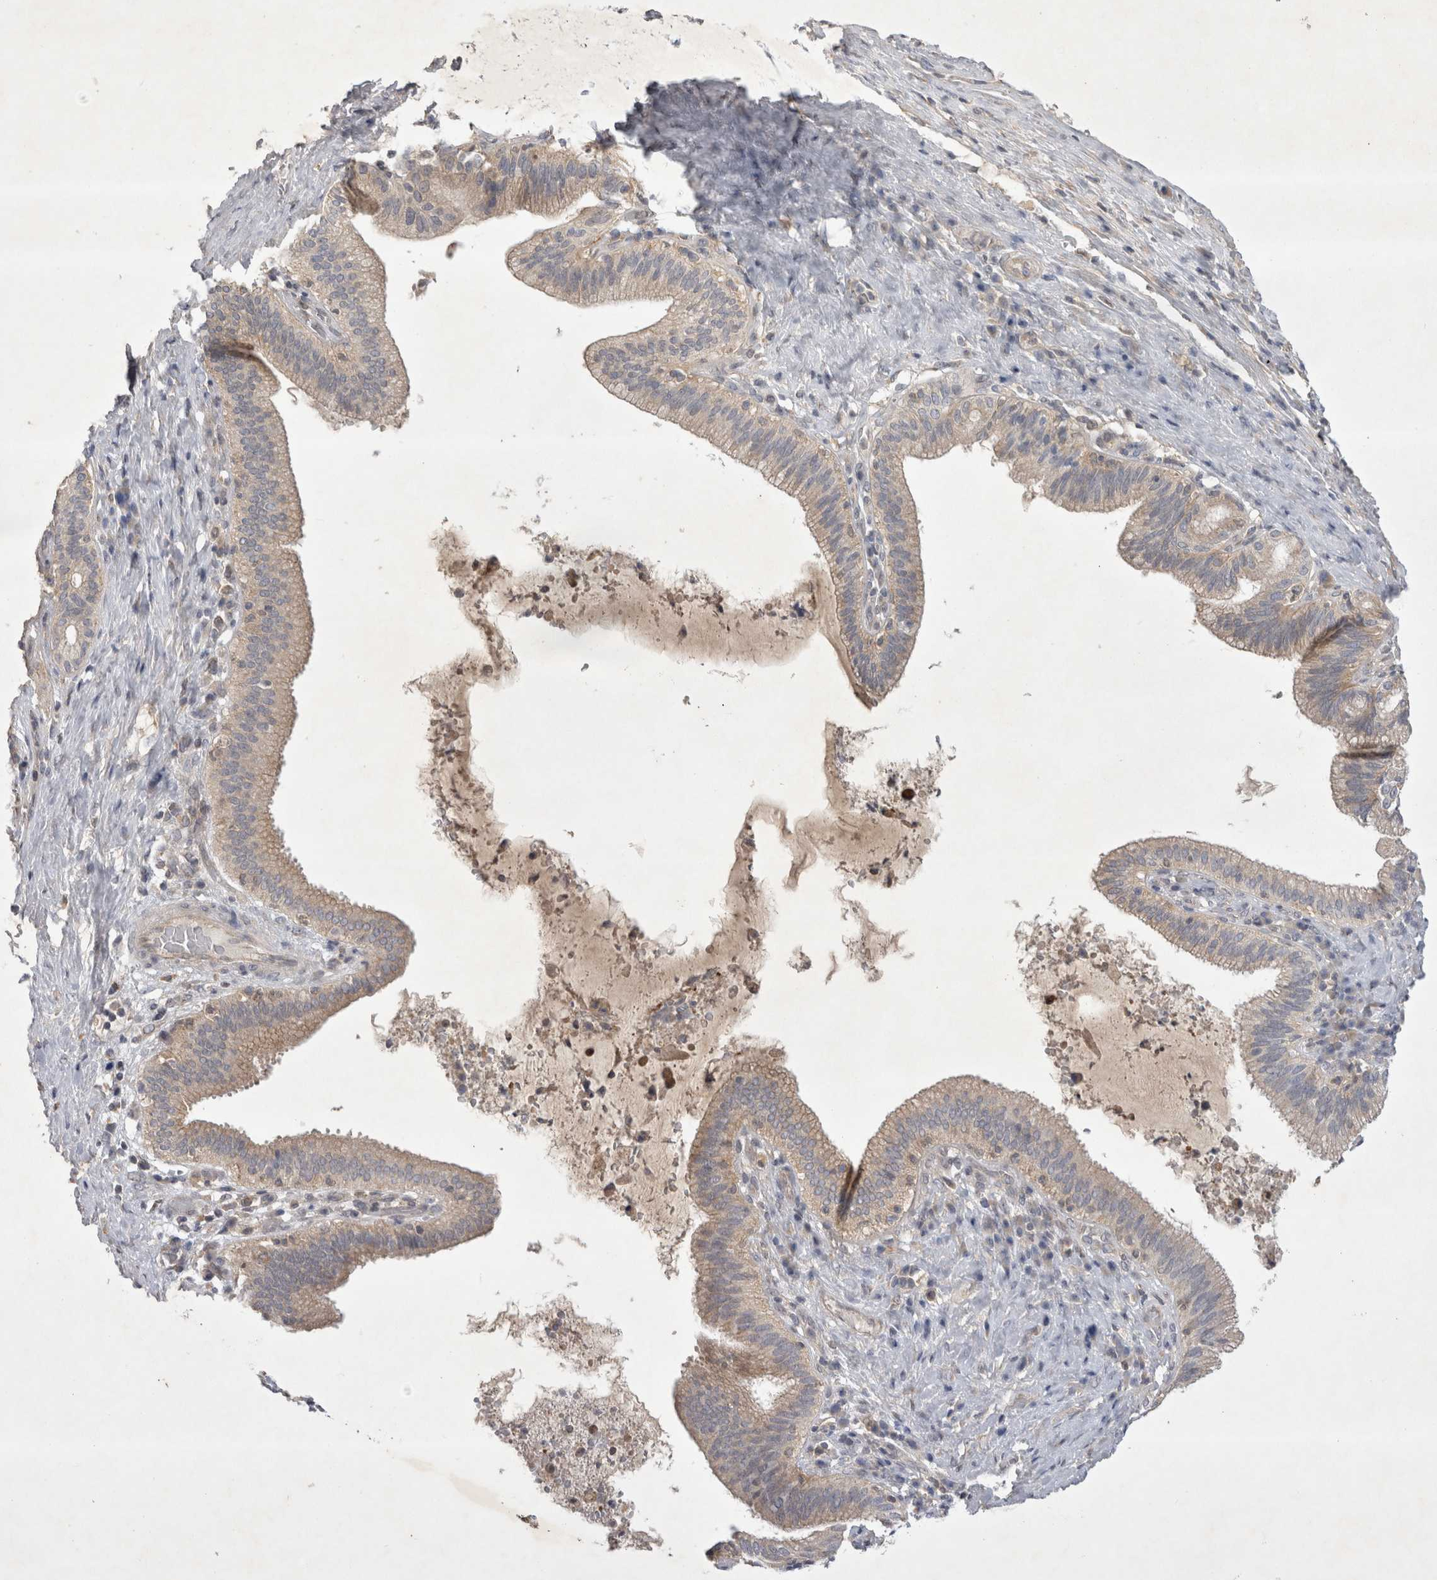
{"staining": {"intensity": "weak", "quantity": ">75%", "location": "cytoplasmic/membranous"}, "tissue": "liver cancer", "cell_type": "Tumor cells", "image_type": "cancer", "snomed": [{"axis": "morphology", "description": "Normal tissue, NOS"}, {"axis": "morphology", "description": "Cholangiocarcinoma"}, {"axis": "topography", "description": "Liver"}, {"axis": "topography", "description": "Peripheral nerve tissue"}], "caption": "Protein staining reveals weak cytoplasmic/membranous staining in about >75% of tumor cells in cholangiocarcinoma (liver).", "gene": "SRD5A3", "patient": {"sex": "female", "age": 73}}